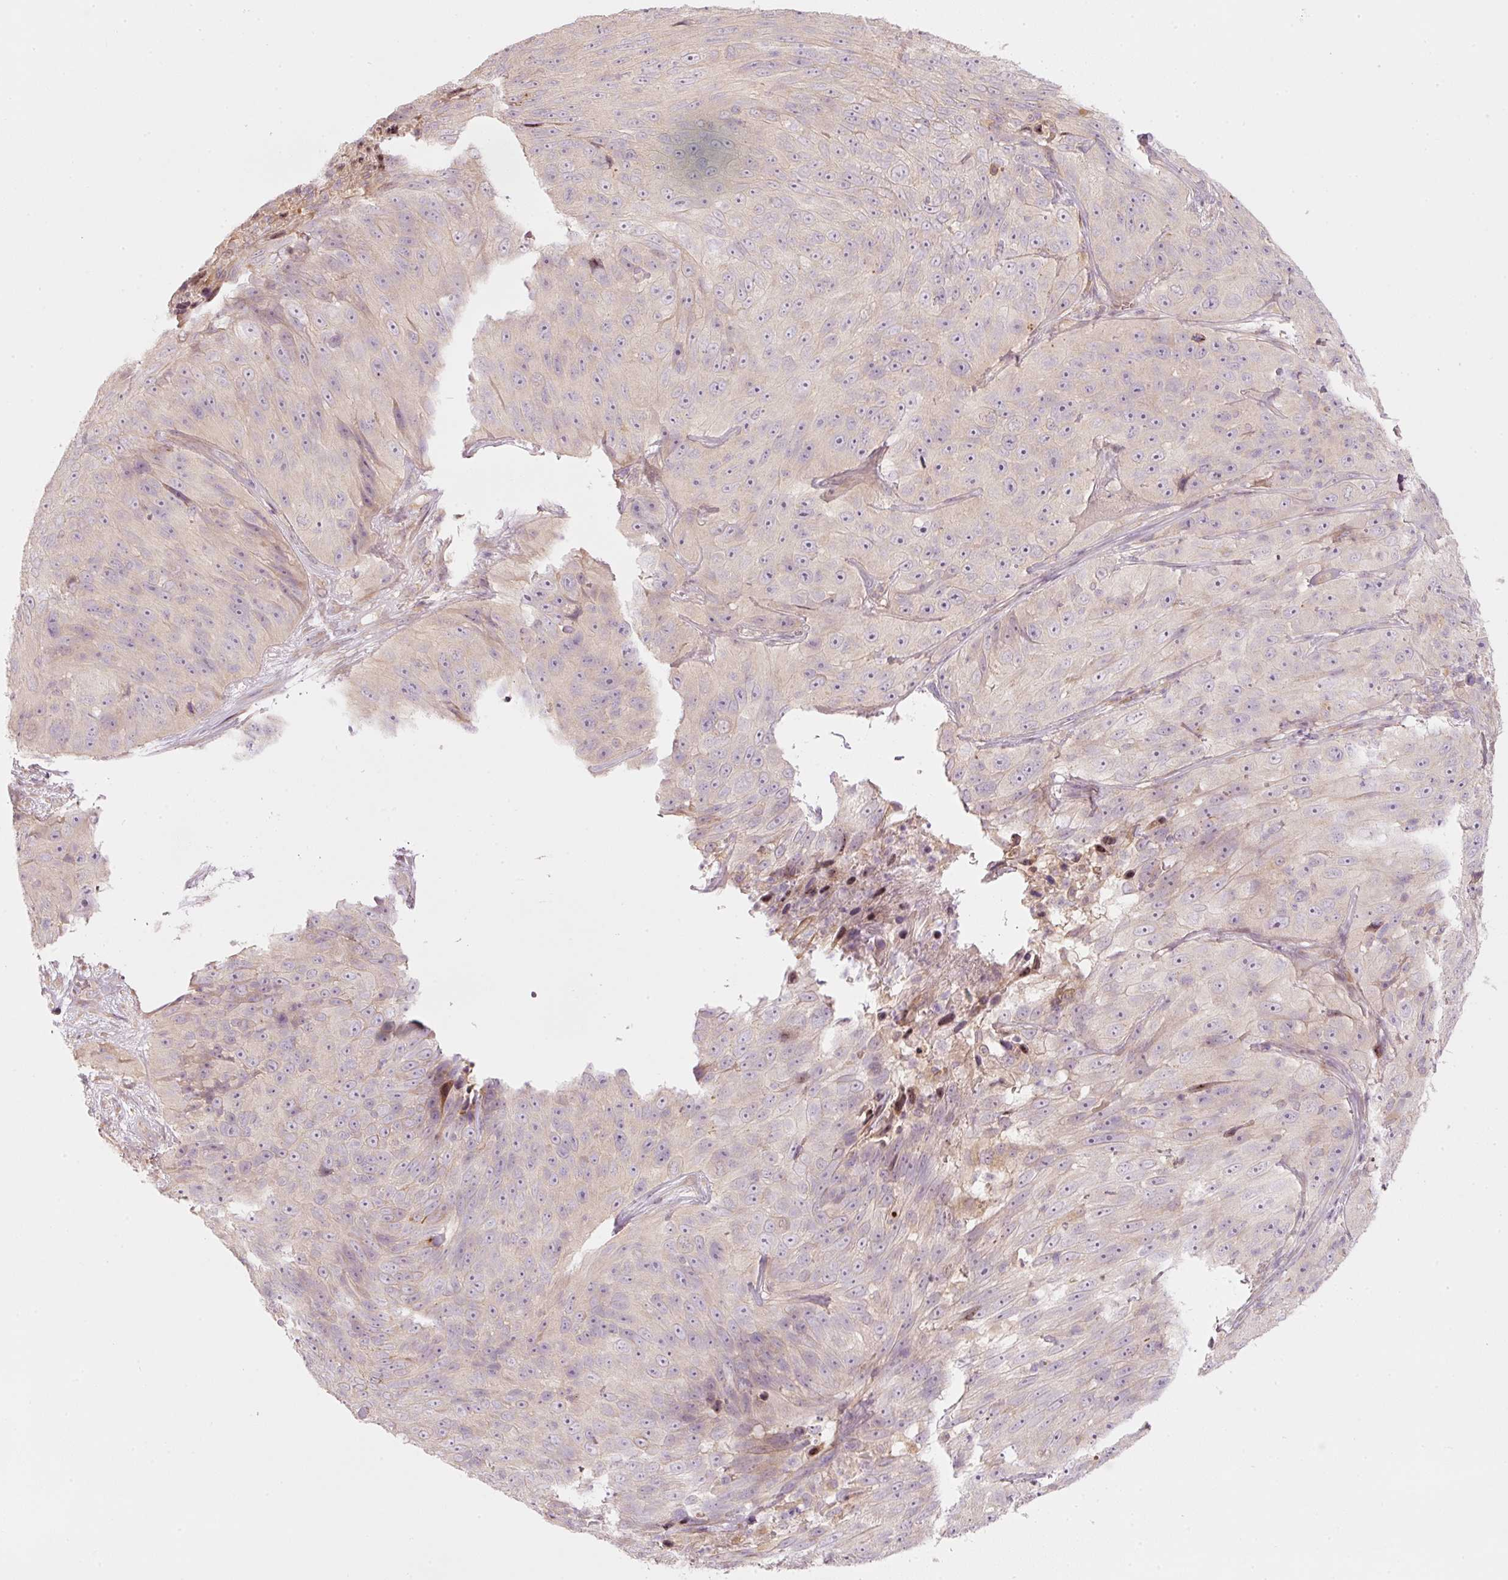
{"staining": {"intensity": "negative", "quantity": "none", "location": "none"}, "tissue": "skin cancer", "cell_type": "Tumor cells", "image_type": "cancer", "snomed": [{"axis": "morphology", "description": "Squamous cell carcinoma, NOS"}, {"axis": "topography", "description": "Skin"}], "caption": "IHC histopathology image of skin cancer (squamous cell carcinoma) stained for a protein (brown), which demonstrates no positivity in tumor cells.", "gene": "MAP10", "patient": {"sex": "female", "age": 87}}